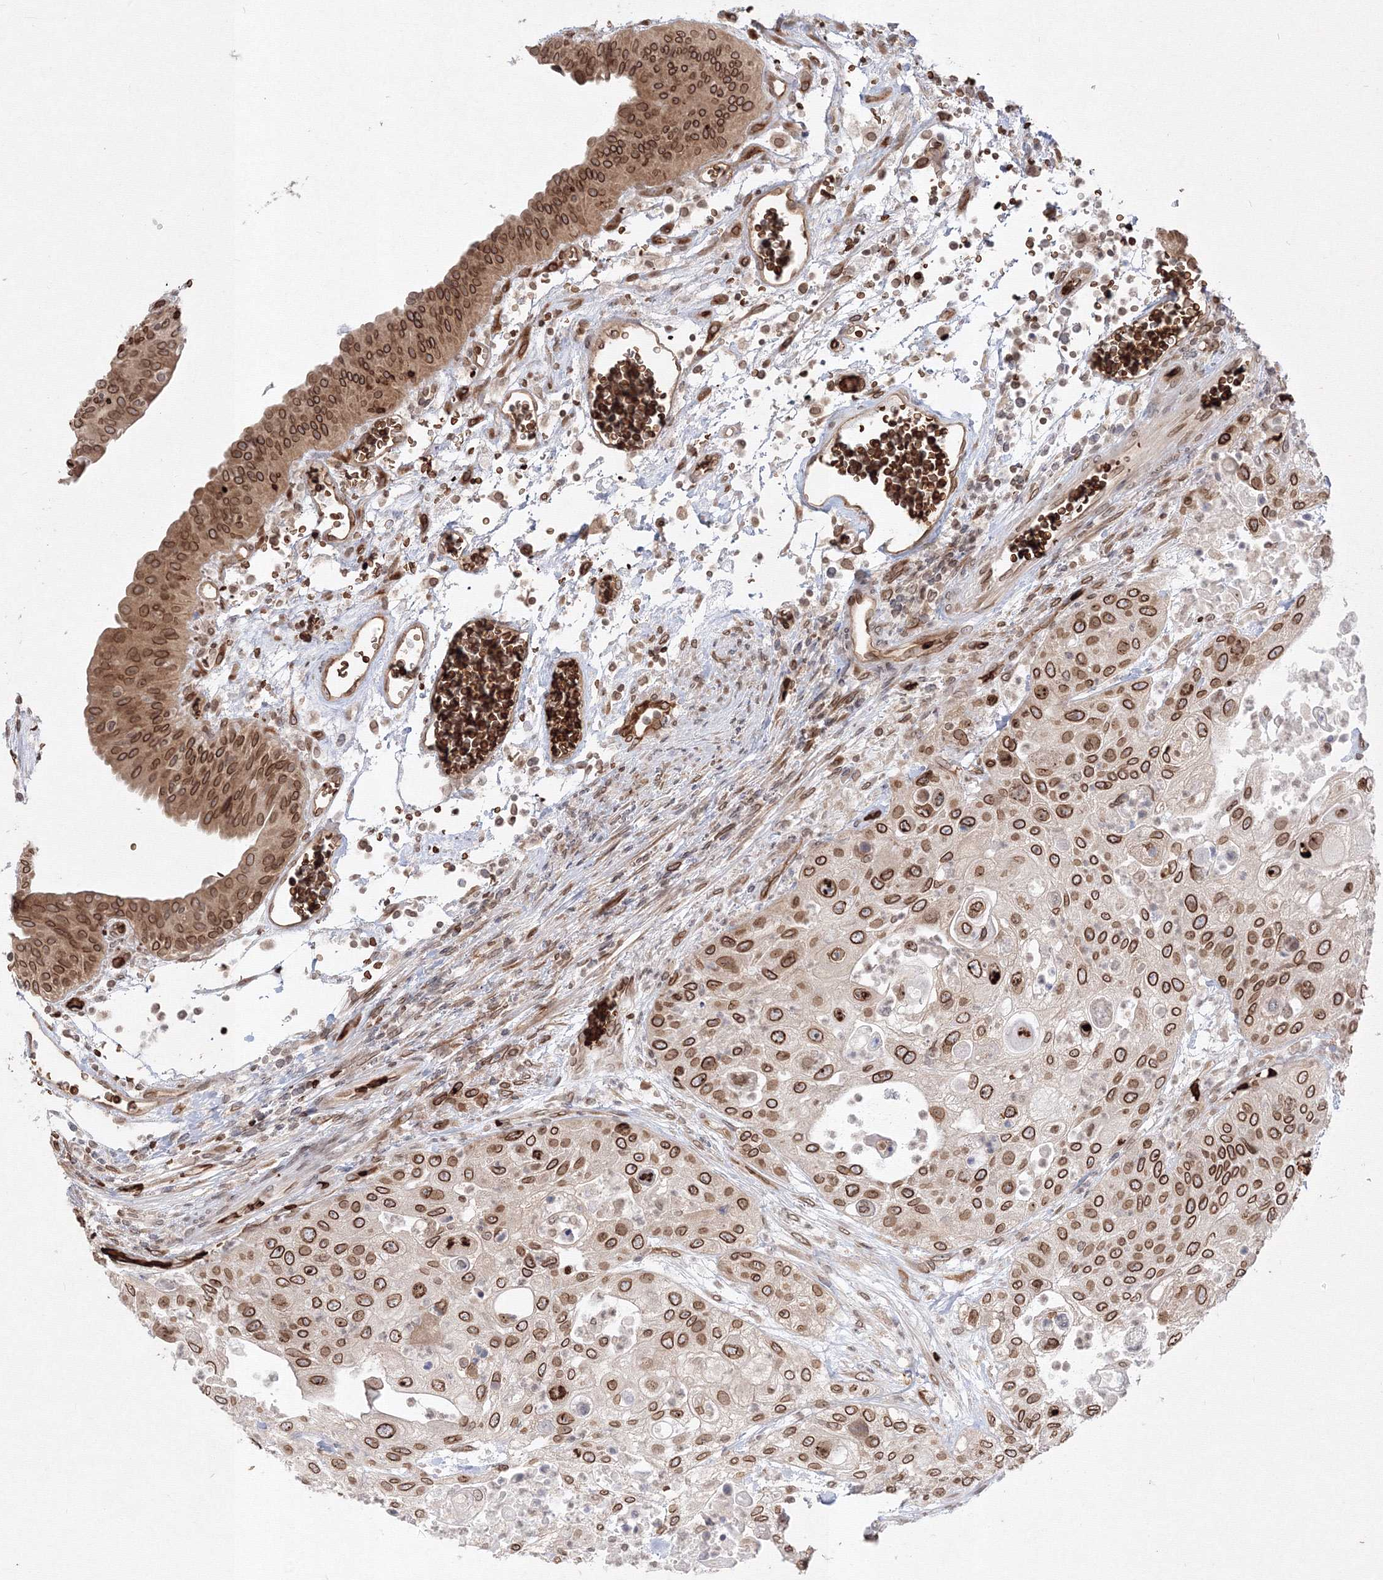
{"staining": {"intensity": "strong", "quantity": ">75%", "location": "cytoplasmic/membranous,nuclear"}, "tissue": "urothelial cancer", "cell_type": "Tumor cells", "image_type": "cancer", "snomed": [{"axis": "morphology", "description": "Urothelial carcinoma, High grade"}, {"axis": "topography", "description": "Urinary bladder"}], "caption": "This is a histology image of immunohistochemistry (IHC) staining of urothelial carcinoma (high-grade), which shows strong staining in the cytoplasmic/membranous and nuclear of tumor cells.", "gene": "DNAJB2", "patient": {"sex": "female", "age": 79}}